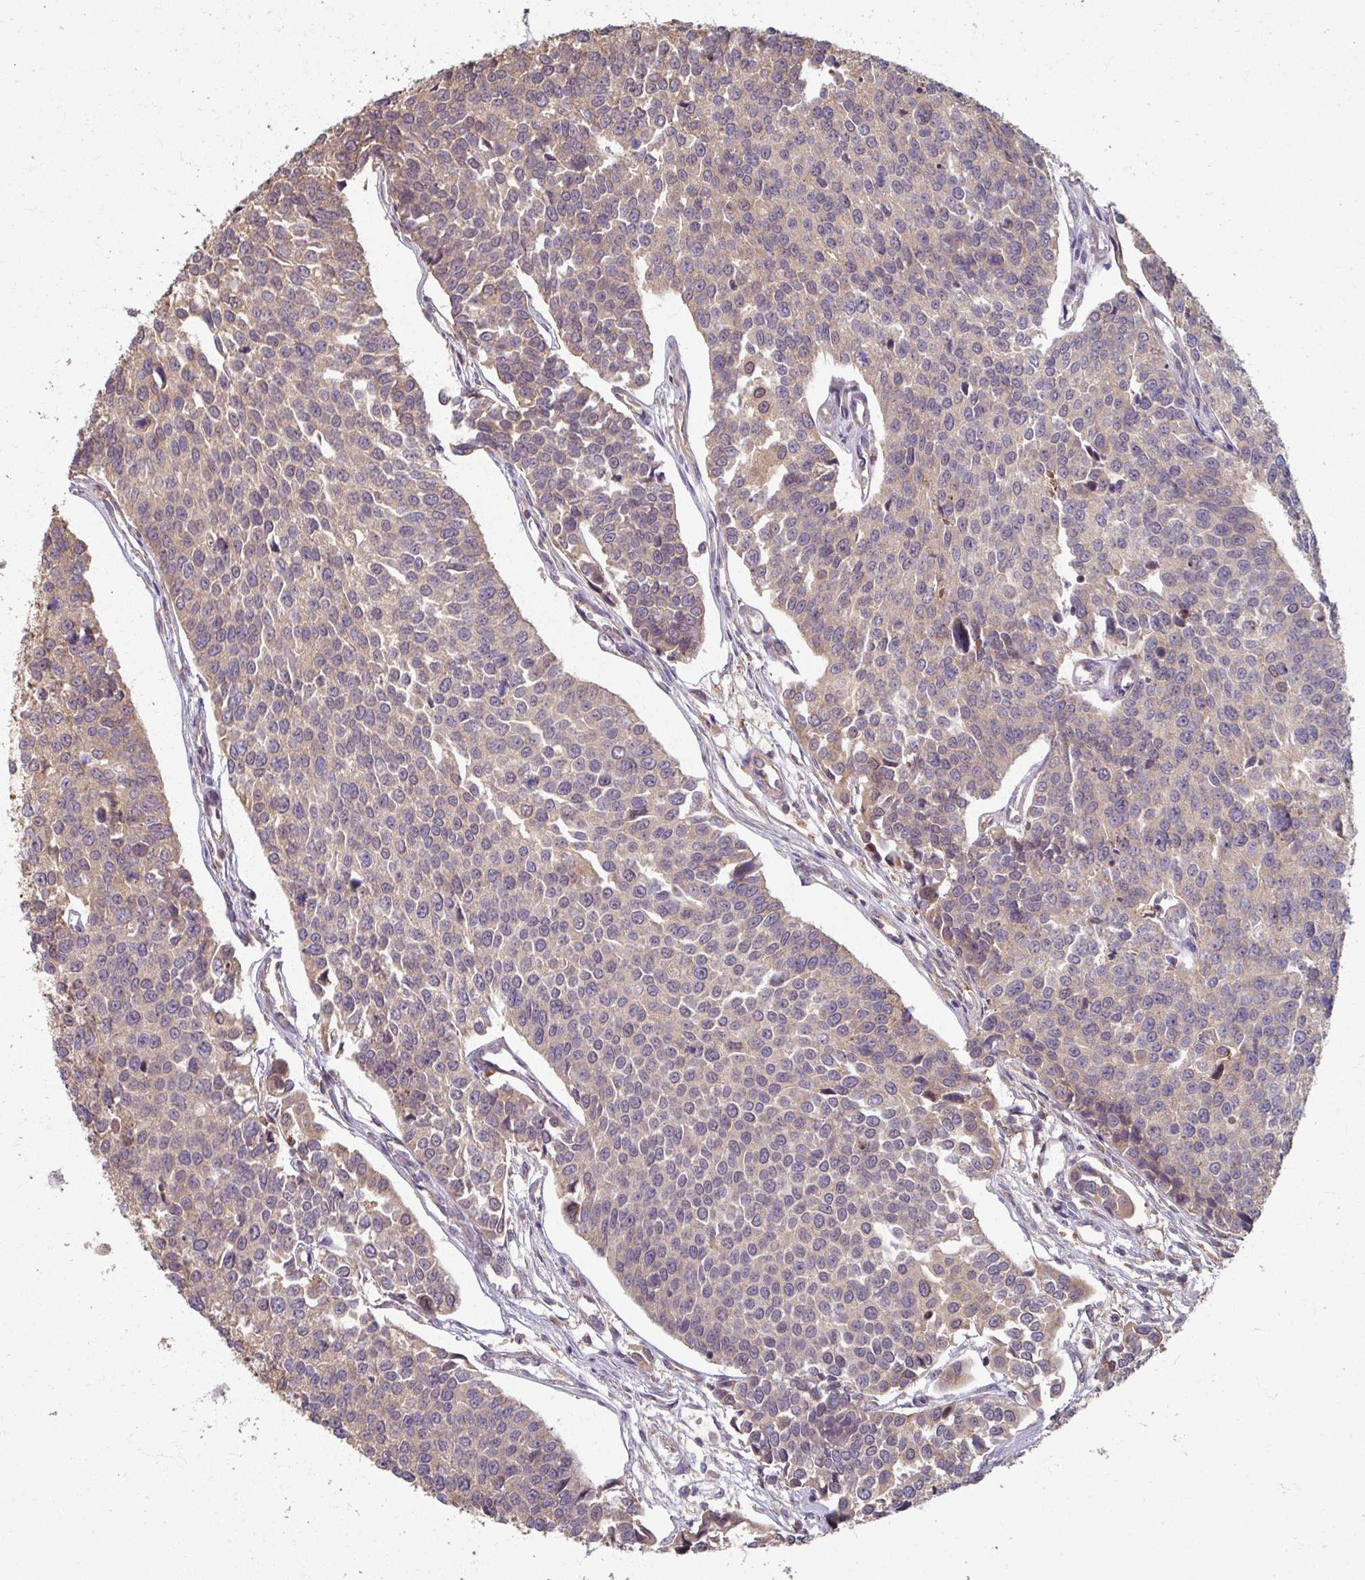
{"staining": {"intensity": "moderate", "quantity": "25%-75%", "location": "cytoplasmic/membranous"}, "tissue": "urothelial cancer", "cell_type": "Tumor cells", "image_type": "cancer", "snomed": [{"axis": "morphology", "description": "Urothelial carcinoma, Low grade"}, {"axis": "topography", "description": "Urinary bladder"}], "caption": "Protein staining of low-grade urothelial carcinoma tissue demonstrates moderate cytoplasmic/membranous expression in approximately 25%-75% of tumor cells.", "gene": "CCDC68", "patient": {"sex": "female", "age": 78}}